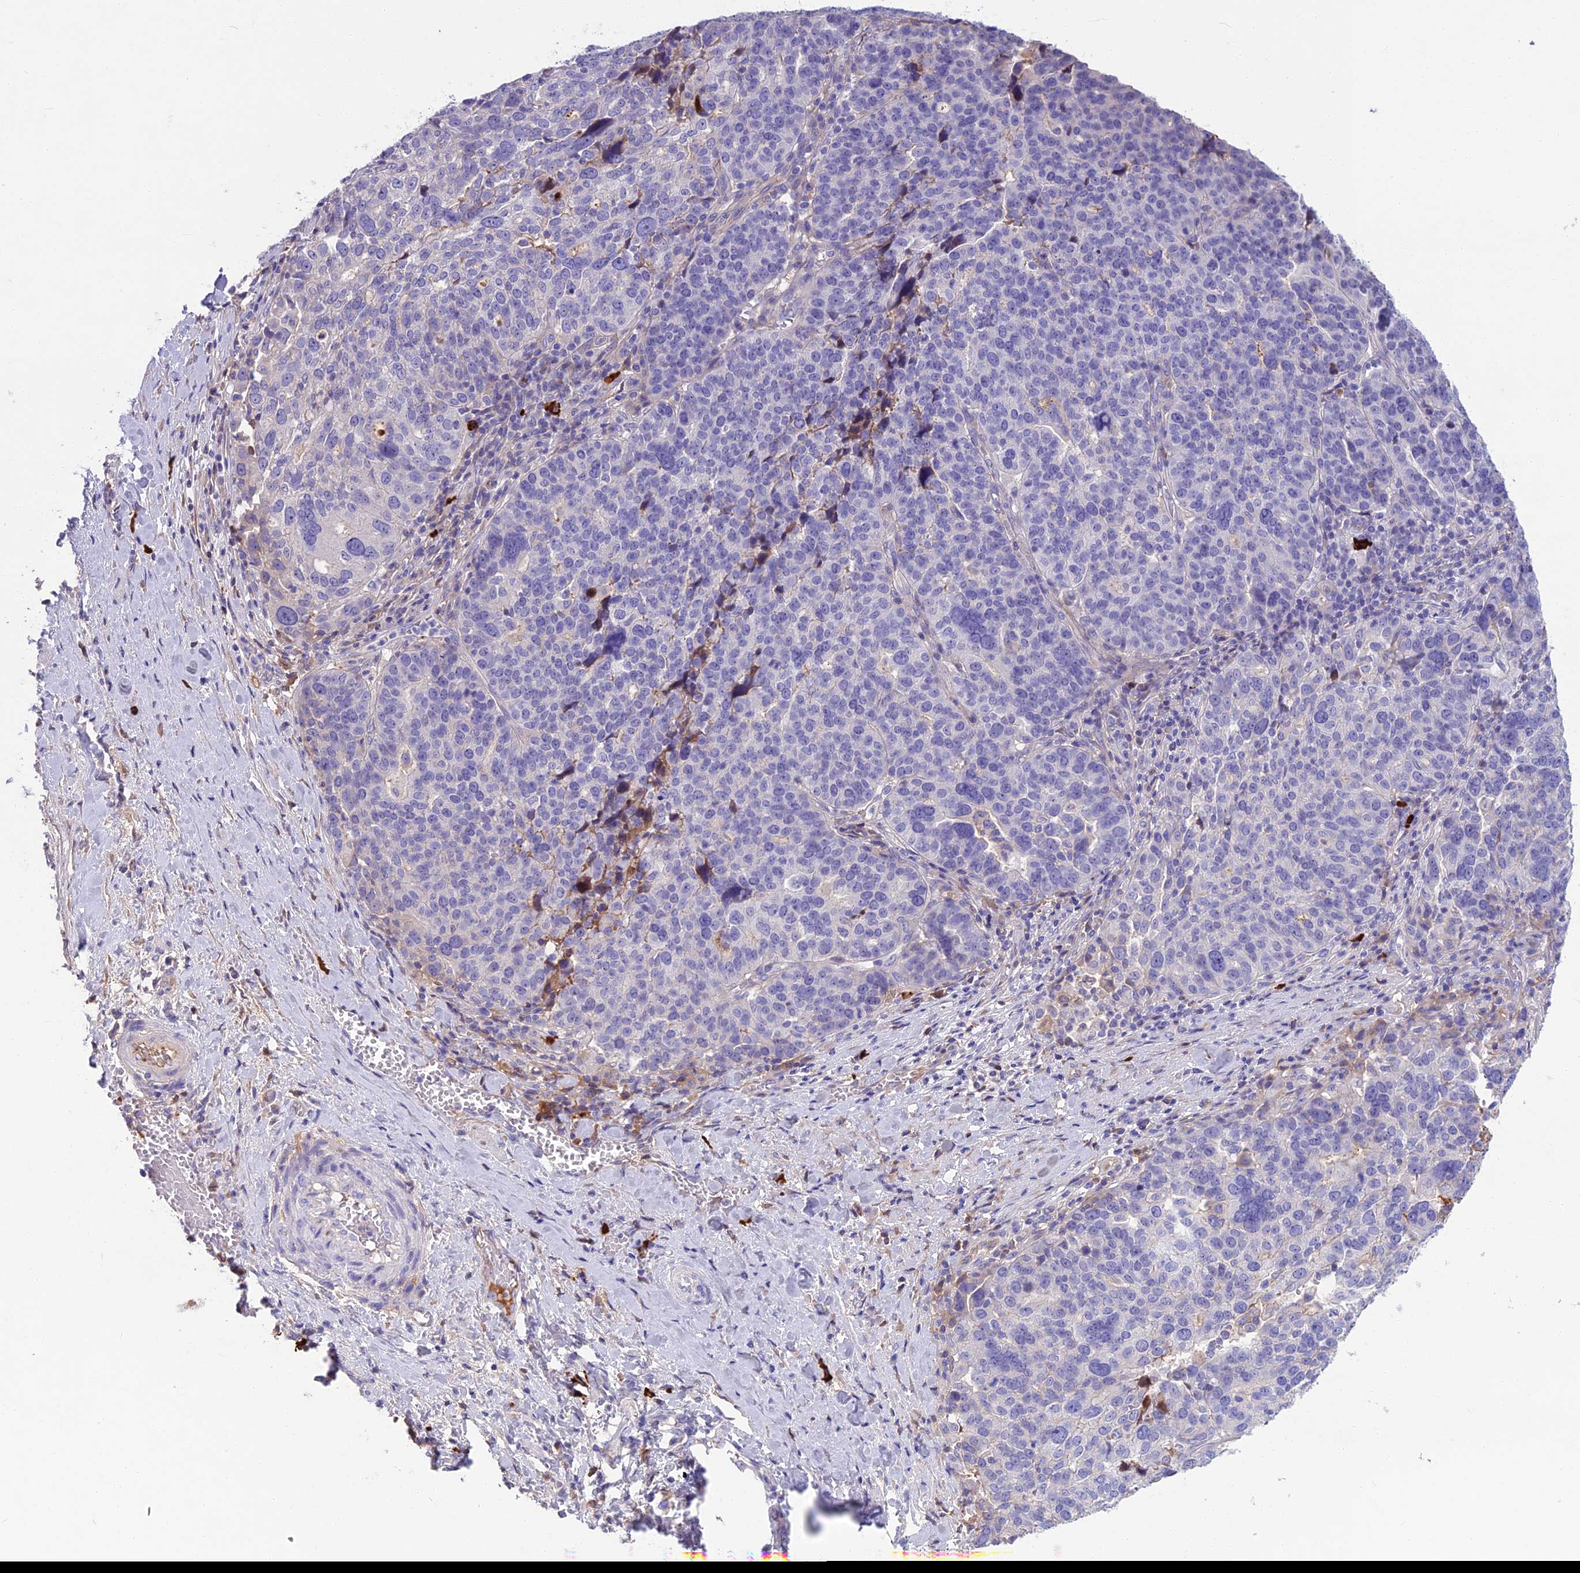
{"staining": {"intensity": "negative", "quantity": "none", "location": "none"}, "tissue": "ovarian cancer", "cell_type": "Tumor cells", "image_type": "cancer", "snomed": [{"axis": "morphology", "description": "Cystadenocarcinoma, serous, NOS"}, {"axis": "topography", "description": "Ovary"}], "caption": "Micrograph shows no significant protein expression in tumor cells of serous cystadenocarcinoma (ovarian).", "gene": "SNAP91", "patient": {"sex": "female", "age": 59}}